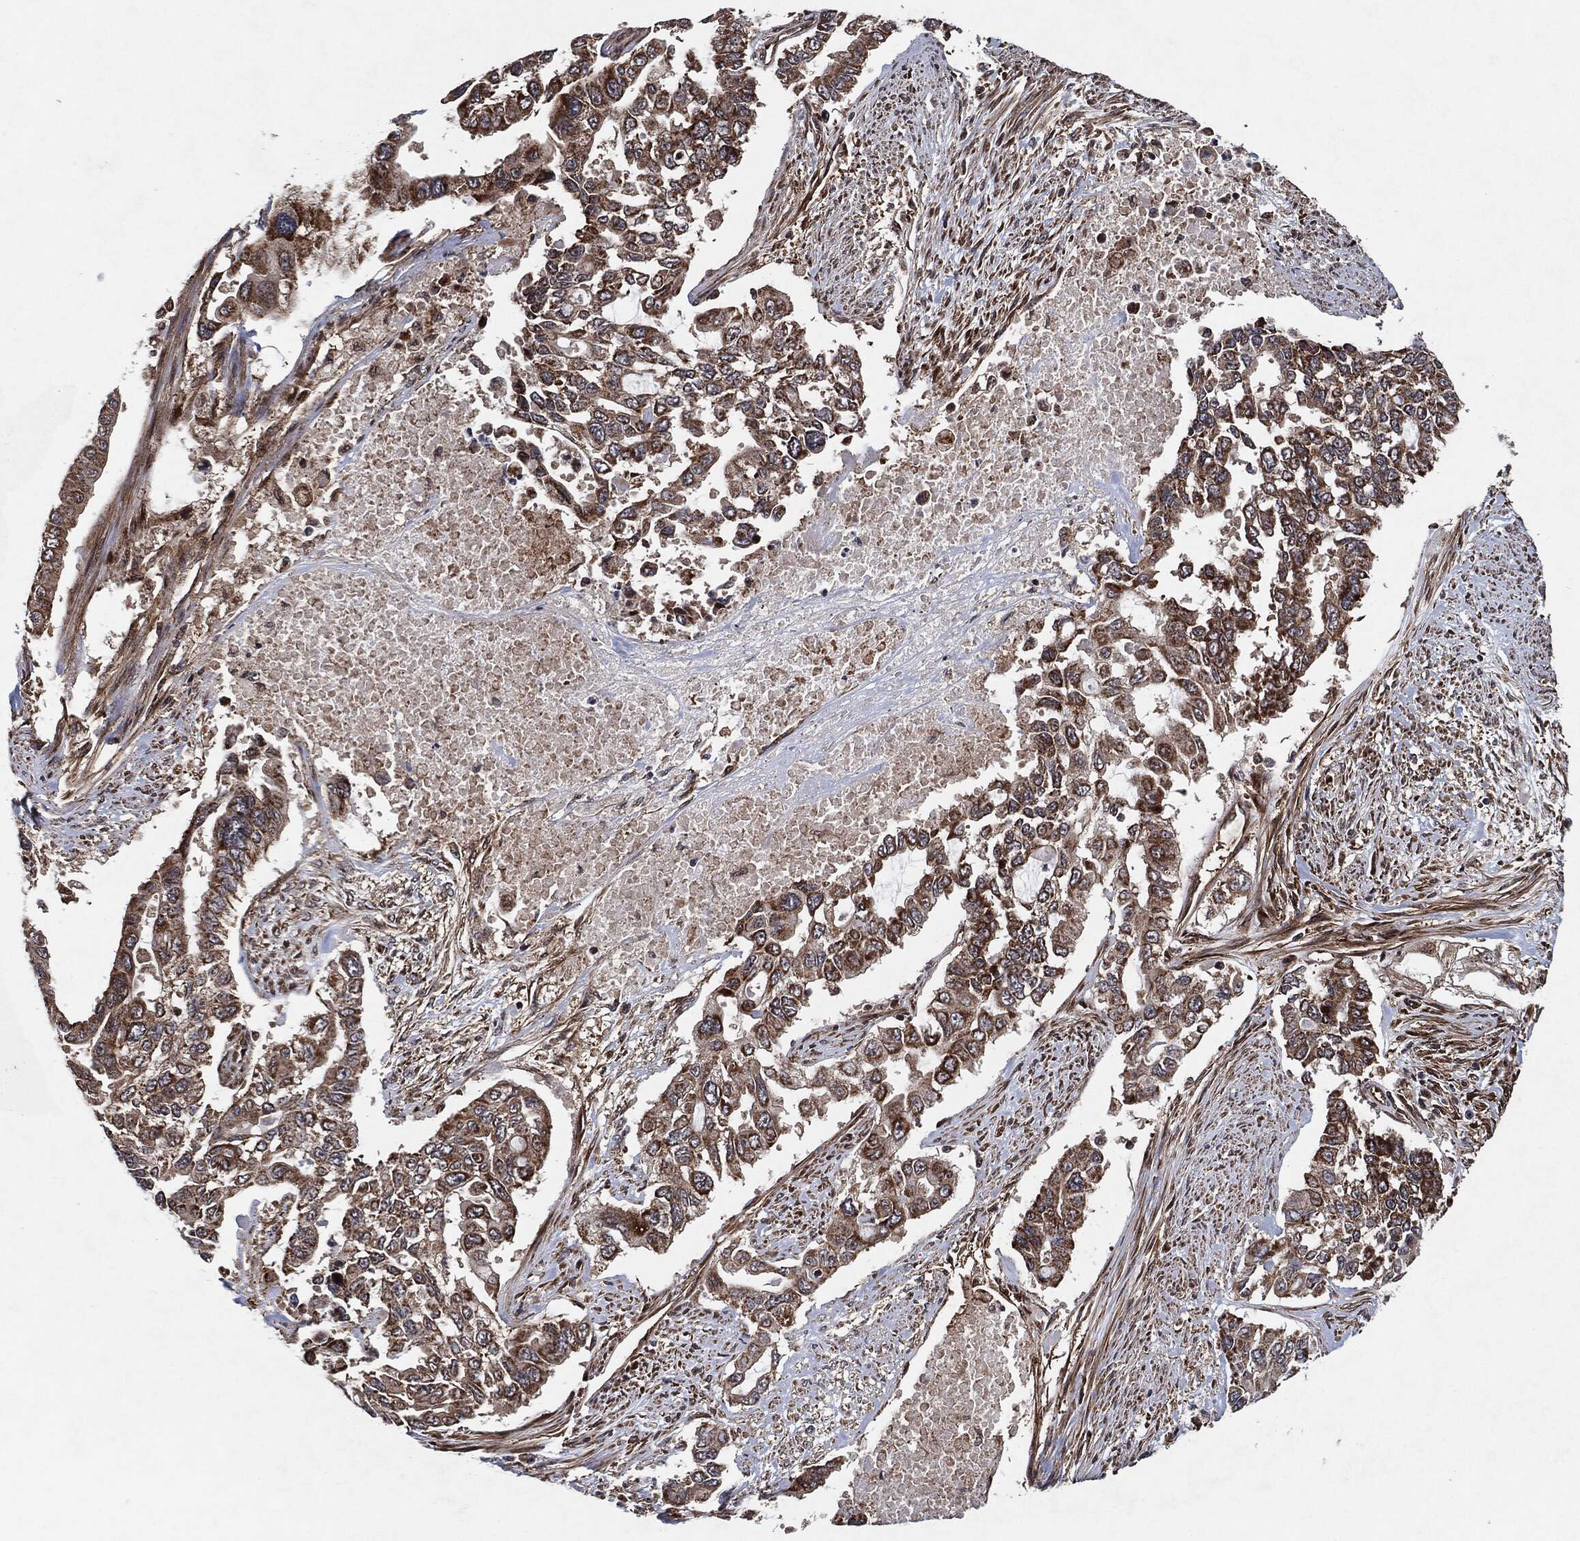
{"staining": {"intensity": "moderate", "quantity": "25%-75%", "location": "cytoplasmic/membranous"}, "tissue": "endometrial cancer", "cell_type": "Tumor cells", "image_type": "cancer", "snomed": [{"axis": "morphology", "description": "Adenocarcinoma, NOS"}, {"axis": "topography", "description": "Uterus"}], "caption": "Immunohistochemical staining of adenocarcinoma (endometrial) exhibits moderate cytoplasmic/membranous protein positivity in about 25%-75% of tumor cells.", "gene": "BCAR1", "patient": {"sex": "female", "age": 59}}